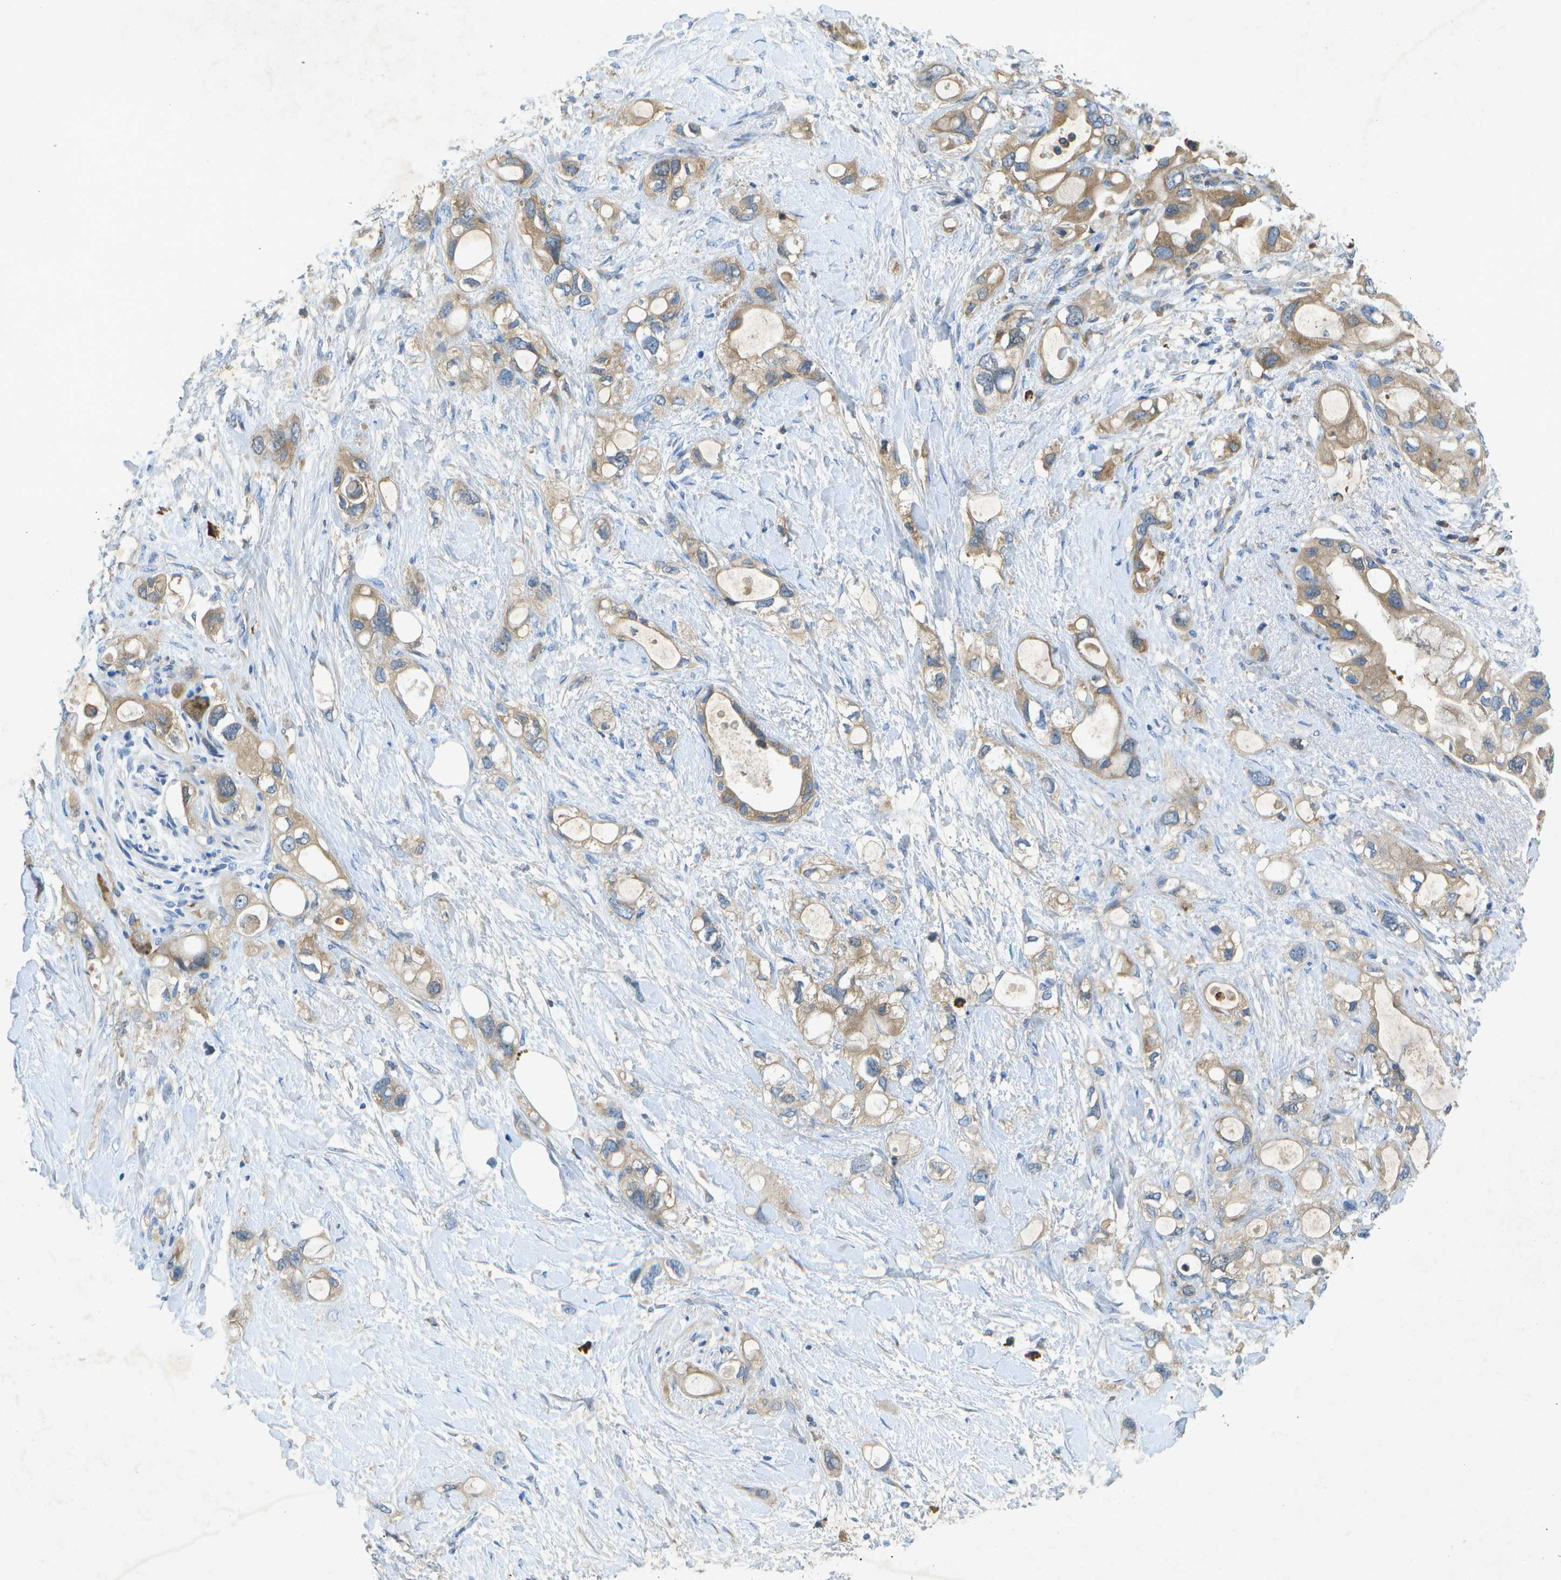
{"staining": {"intensity": "moderate", "quantity": "25%-75%", "location": "cytoplasmic/membranous"}, "tissue": "pancreatic cancer", "cell_type": "Tumor cells", "image_type": "cancer", "snomed": [{"axis": "morphology", "description": "Adenocarcinoma, NOS"}, {"axis": "topography", "description": "Pancreas"}], "caption": "Tumor cells demonstrate moderate cytoplasmic/membranous positivity in approximately 25%-75% of cells in pancreatic cancer (adenocarcinoma).", "gene": "WNK2", "patient": {"sex": "female", "age": 56}}